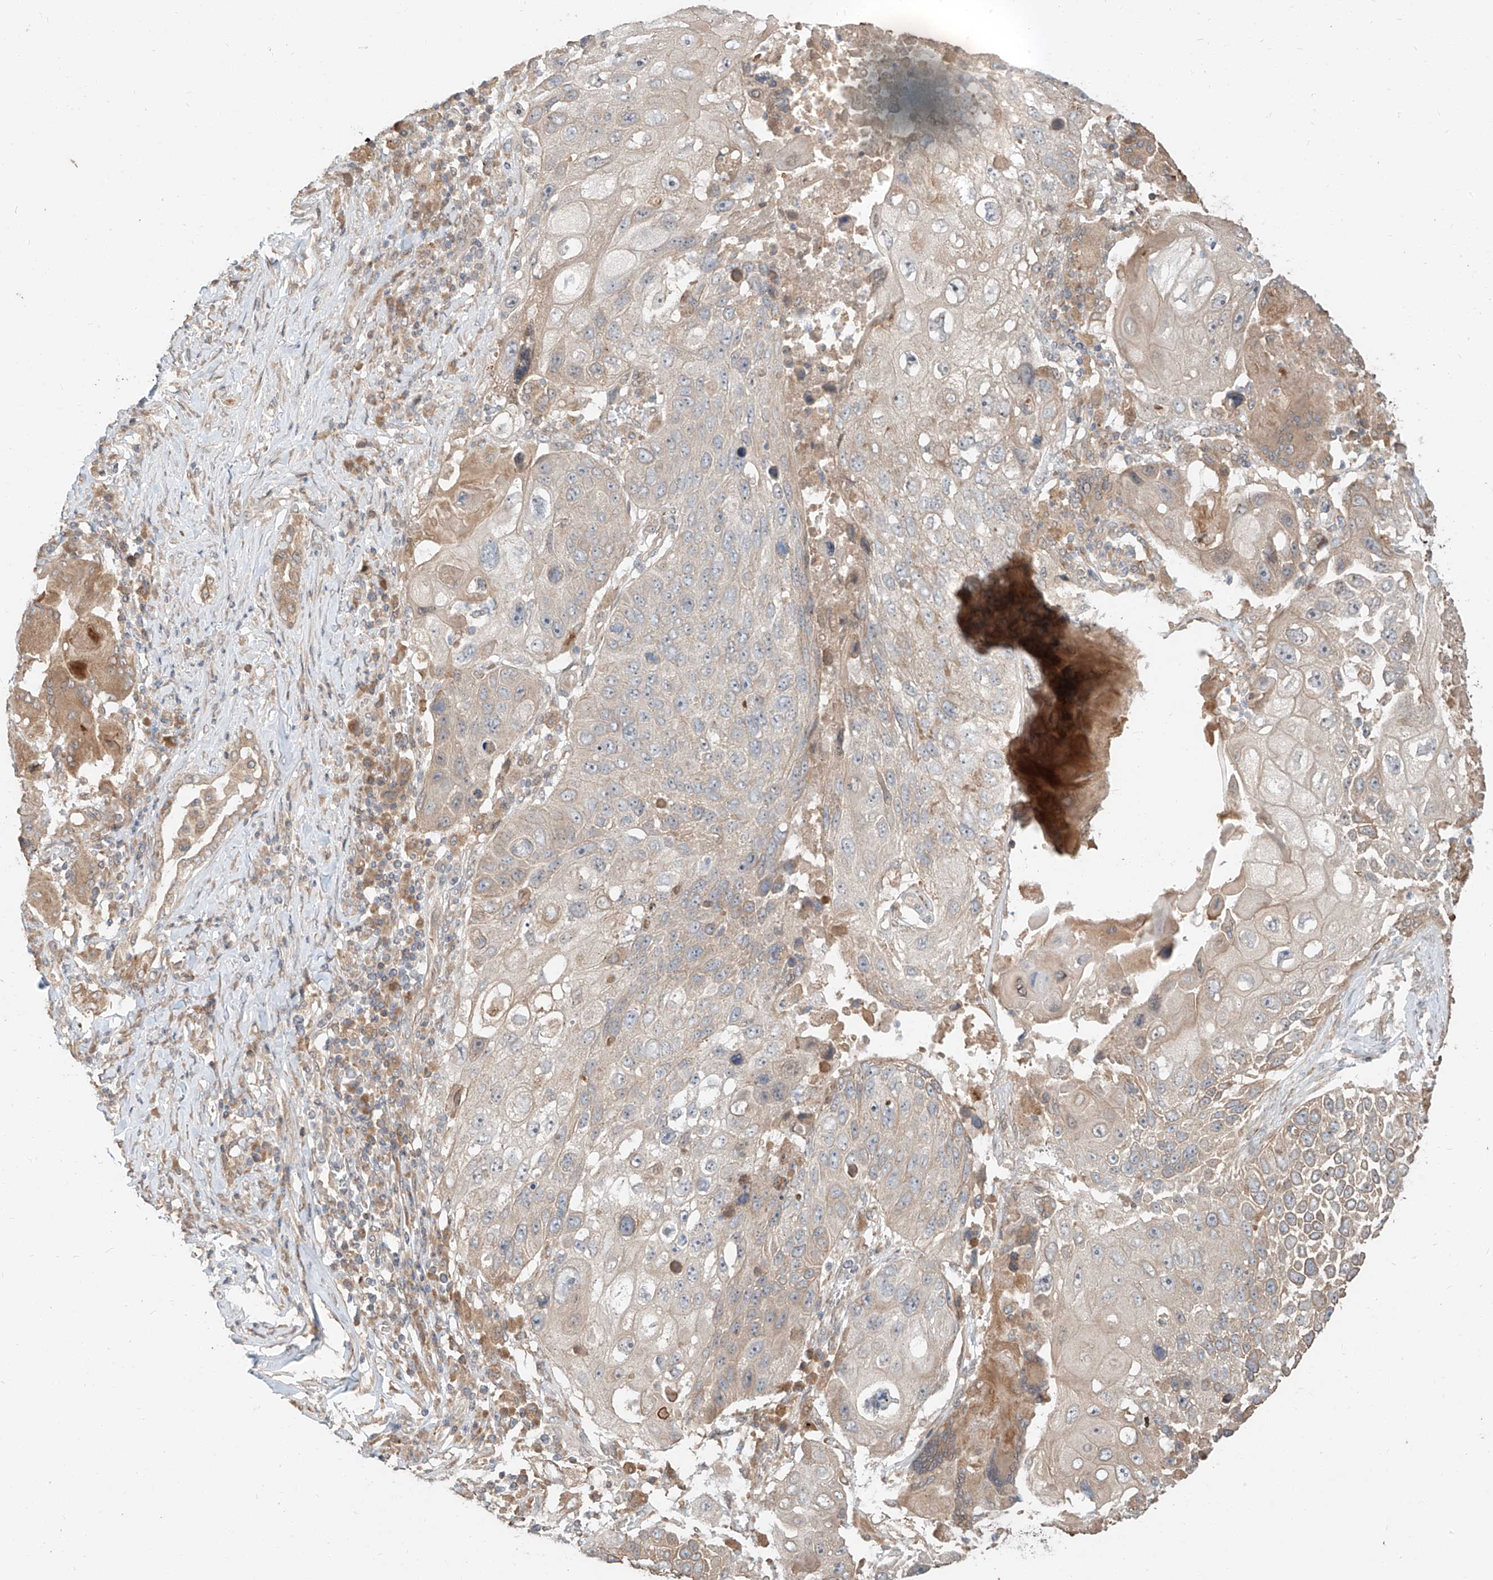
{"staining": {"intensity": "weak", "quantity": "<25%", "location": "cytoplasmic/membranous"}, "tissue": "lung cancer", "cell_type": "Tumor cells", "image_type": "cancer", "snomed": [{"axis": "morphology", "description": "Squamous cell carcinoma, NOS"}, {"axis": "topography", "description": "Lung"}], "caption": "This is a histopathology image of IHC staining of lung squamous cell carcinoma, which shows no expression in tumor cells.", "gene": "STX19", "patient": {"sex": "male", "age": 61}}